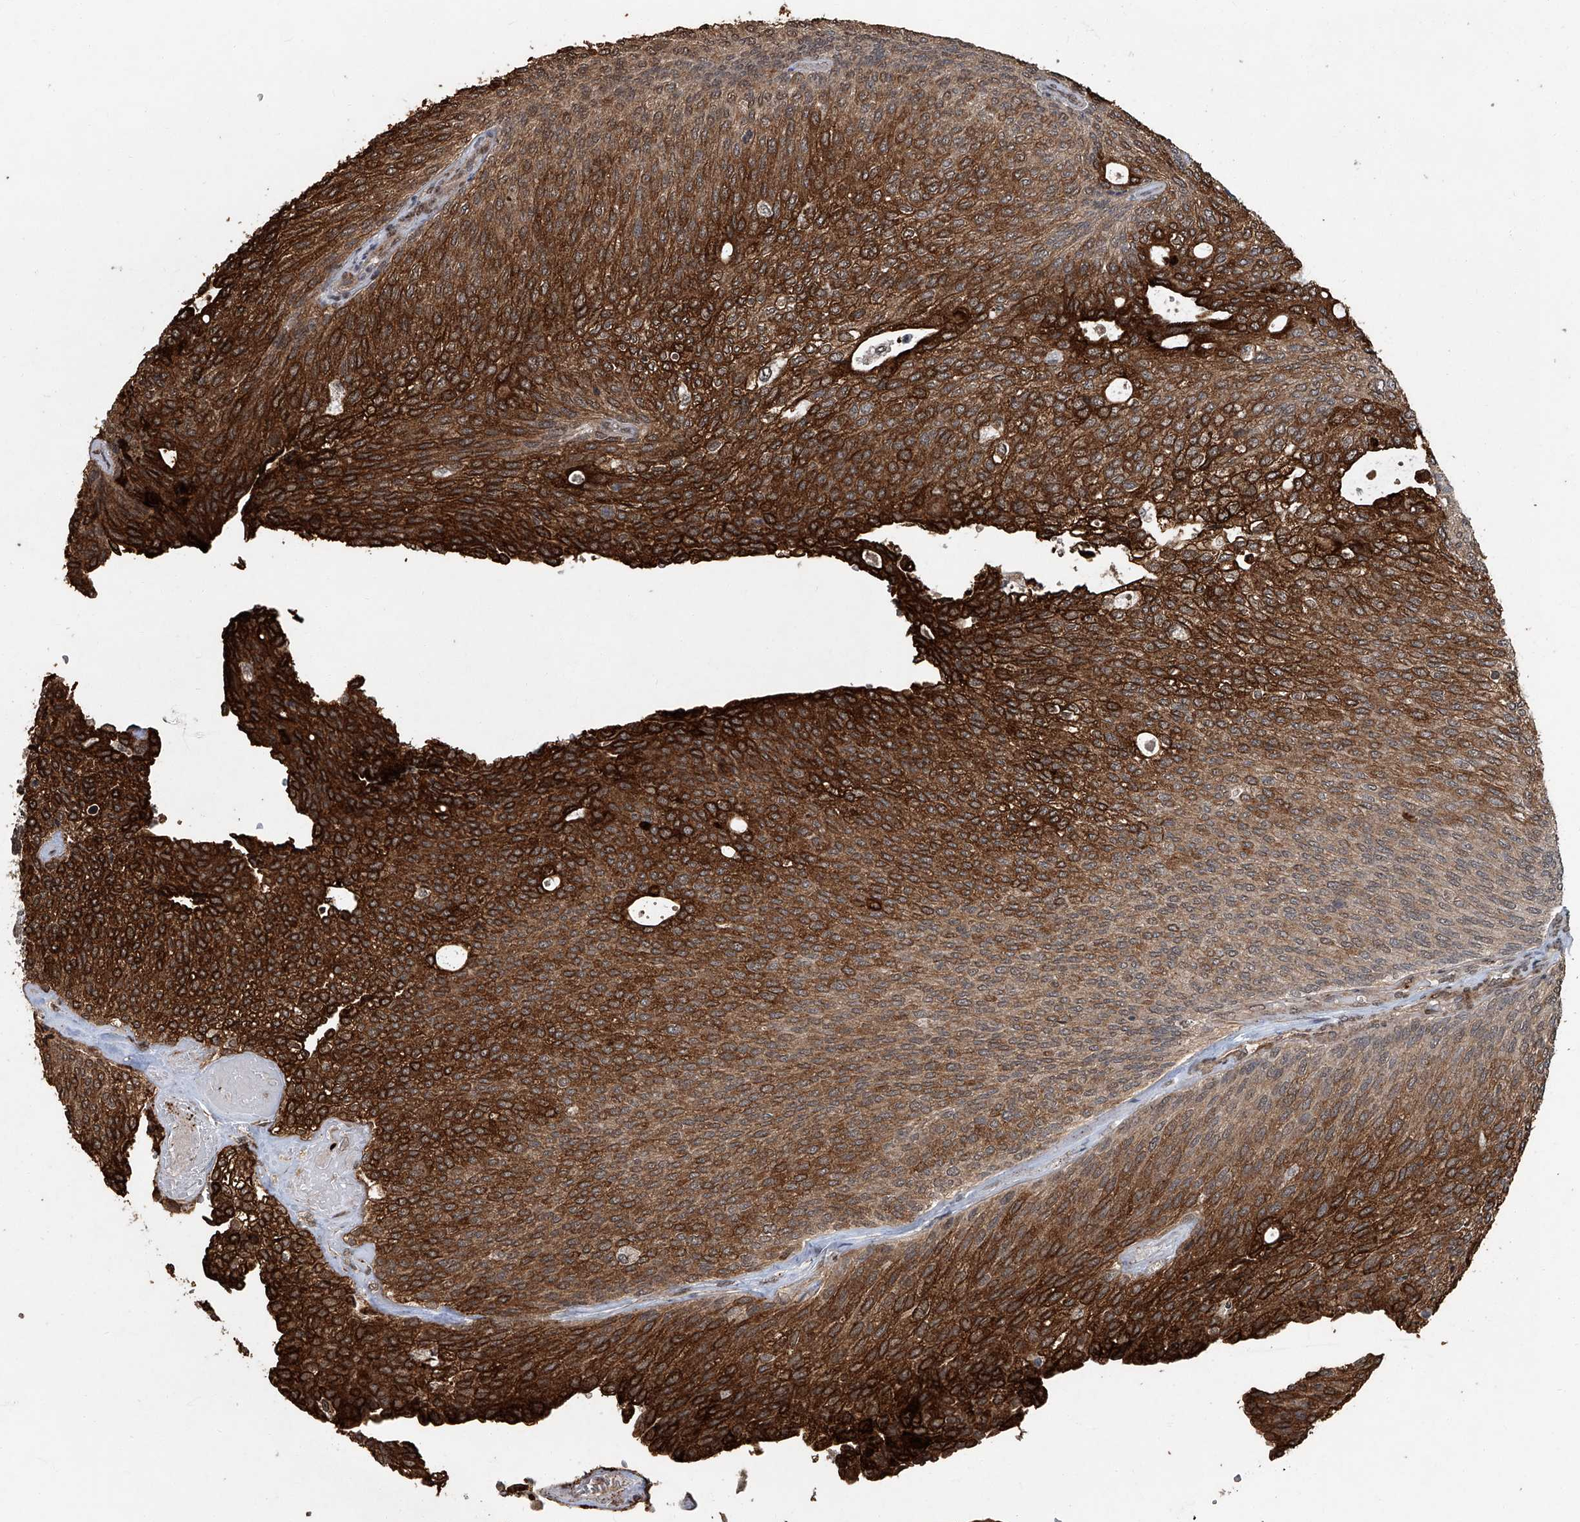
{"staining": {"intensity": "strong", "quantity": "25%-75%", "location": "cytoplasmic/membranous"}, "tissue": "urothelial cancer", "cell_type": "Tumor cells", "image_type": "cancer", "snomed": [{"axis": "morphology", "description": "Urothelial carcinoma, Low grade"}, {"axis": "topography", "description": "Urinary bladder"}], "caption": "High-magnification brightfield microscopy of low-grade urothelial carcinoma stained with DAB (brown) and counterstained with hematoxylin (blue). tumor cells exhibit strong cytoplasmic/membranous expression is identified in about25%-75% of cells.", "gene": "GPR132", "patient": {"sex": "female", "age": 79}}